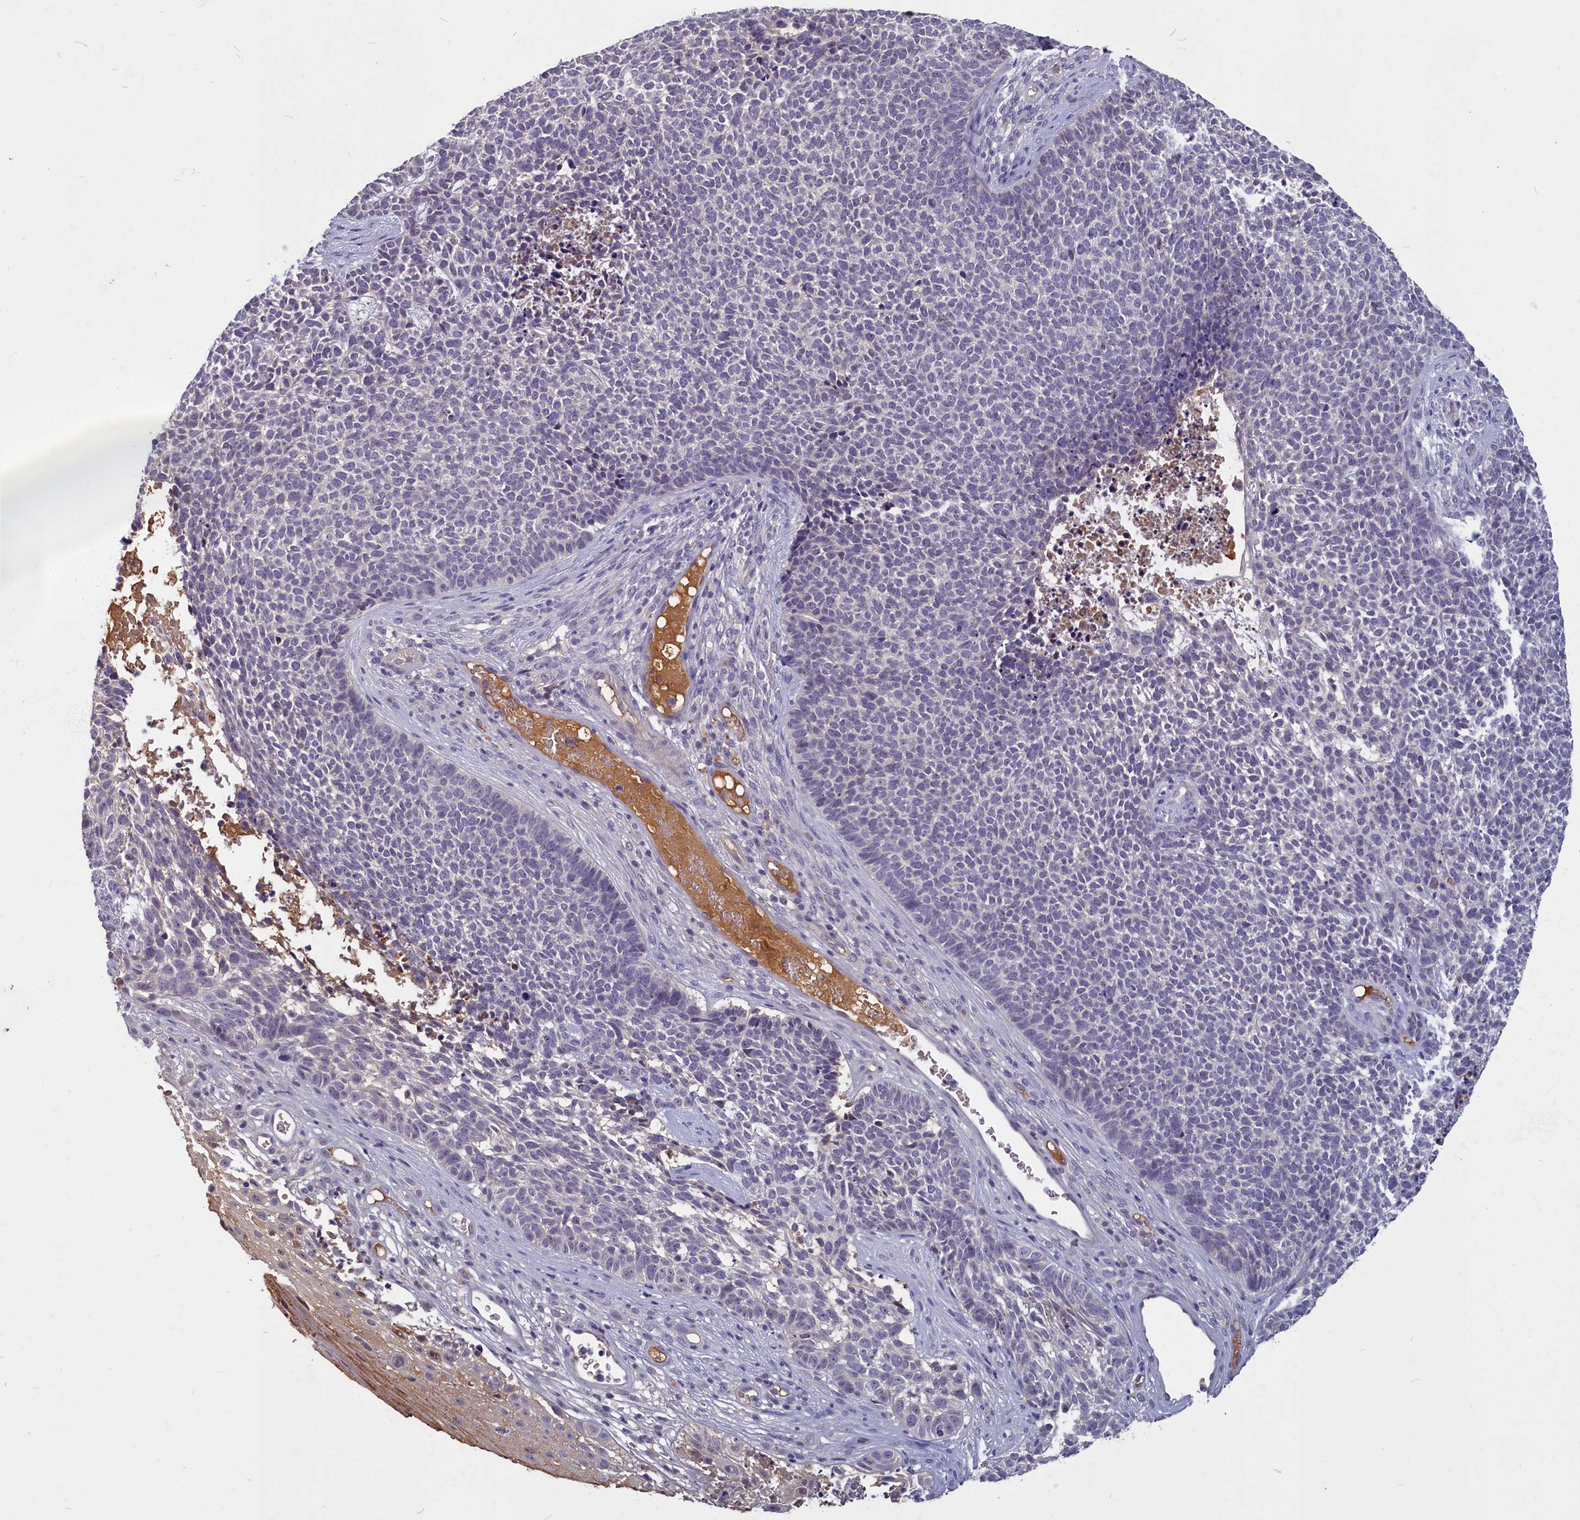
{"staining": {"intensity": "negative", "quantity": "none", "location": "none"}, "tissue": "skin cancer", "cell_type": "Tumor cells", "image_type": "cancer", "snomed": [{"axis": "morphology", "description": "Basal cell carcinoma"}, {"axis": "topography", "description": "Skin"}], "caption": "Skin cancer stained for a protein using IHC shows no positivity tumor cells.", "gene": "SV2C", "patient": {"sex": "female", "age": 84}}